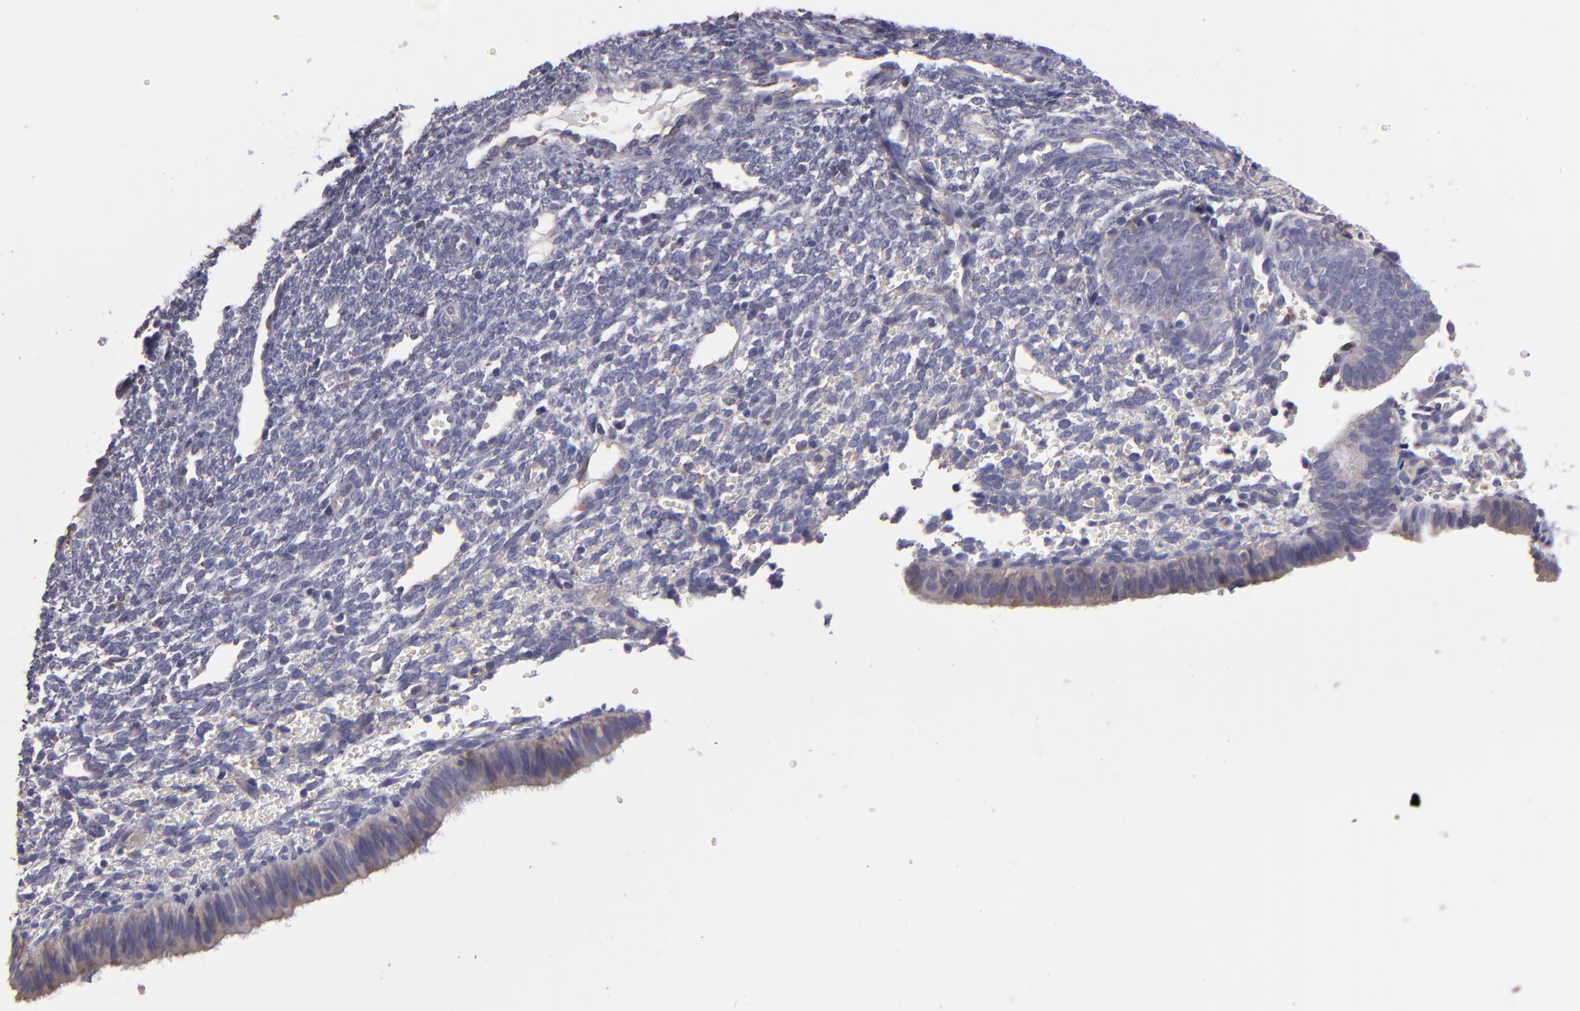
{"staining": {"intensity": "negative", "quantity": "none", "location": "none"}, "tissue": "endometrium", "cell_type": "Cells in endometrial stroma", "image_type": "normal", "snomed": [{"axis": "morphology", "description": "Normal tissue, NOS"}, {"axis": "topography", "description": "Endometrium"}], "caption": "DAB immunohistochemical staining of unremarkable endometrium shows no significant positivity in cells in endometrial stroma. Brightfield microscopy of immunohistochemistry stained with DAB (3,3'-diaminobenzidine) (brown) and hematoxylin (blue), captured at high magnification.", "gene": "CALR", "patient": {"sex": "female", "age": 61}}